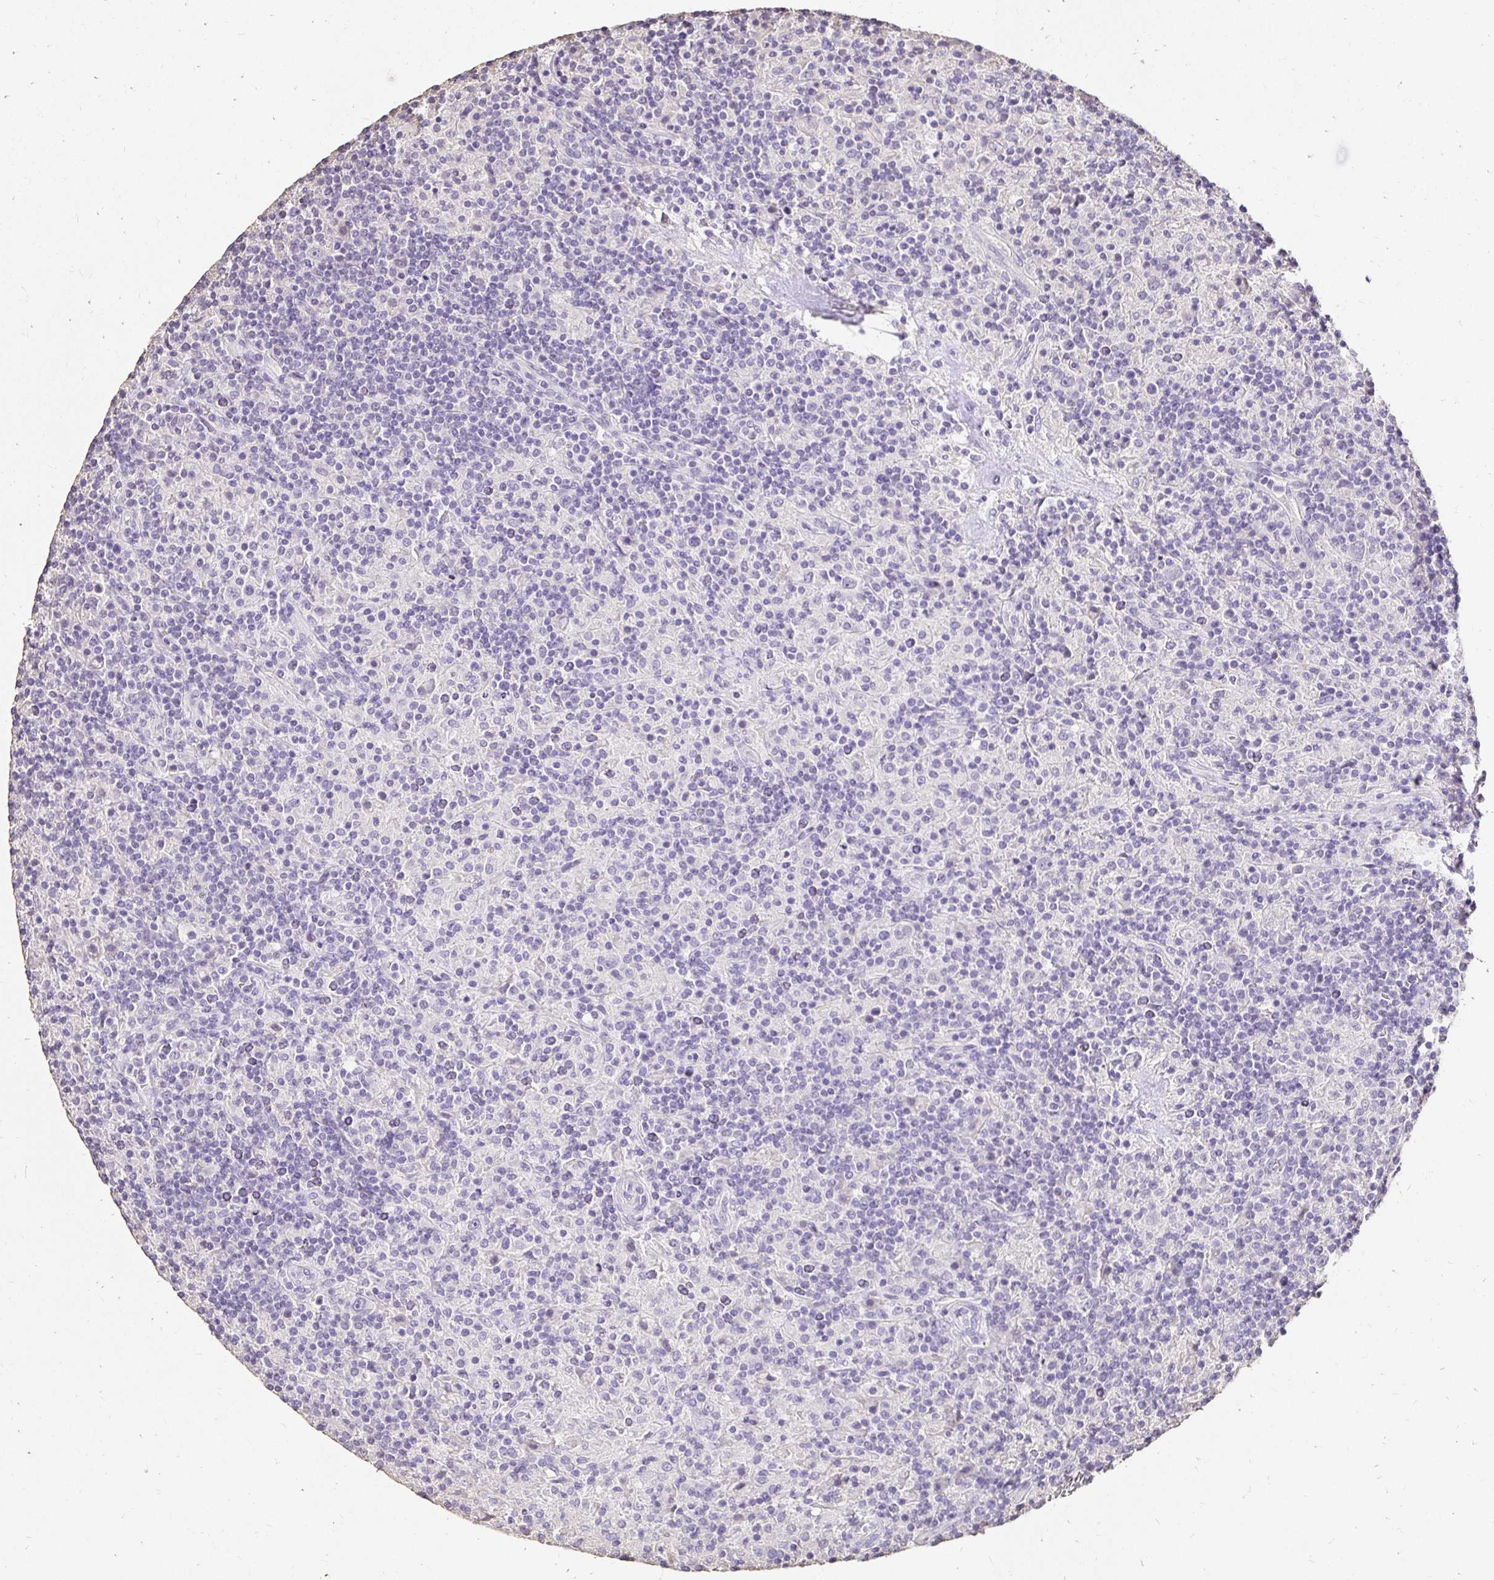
{"staining": {"intensity": "negative", "quantity": "none", "location": "none"}, "tissue": "lymphoma", "cell_type": "Tumor cells", "image_type": "cancer", "snomed": [{"axis": "morphology", "description": "Hodgkin's disease, NOS"}, {"axis": "topography", "description": "Lymph node"}], "caption": "This image is of lymphoma stained with immunohistochemistry (IHC) to label a protein in brown with the nuclei are counter-stained blue. There is no positivity in tumor cells.", "gene": "UGT1A6", "patient": {"sex": "male", "age": 70}}